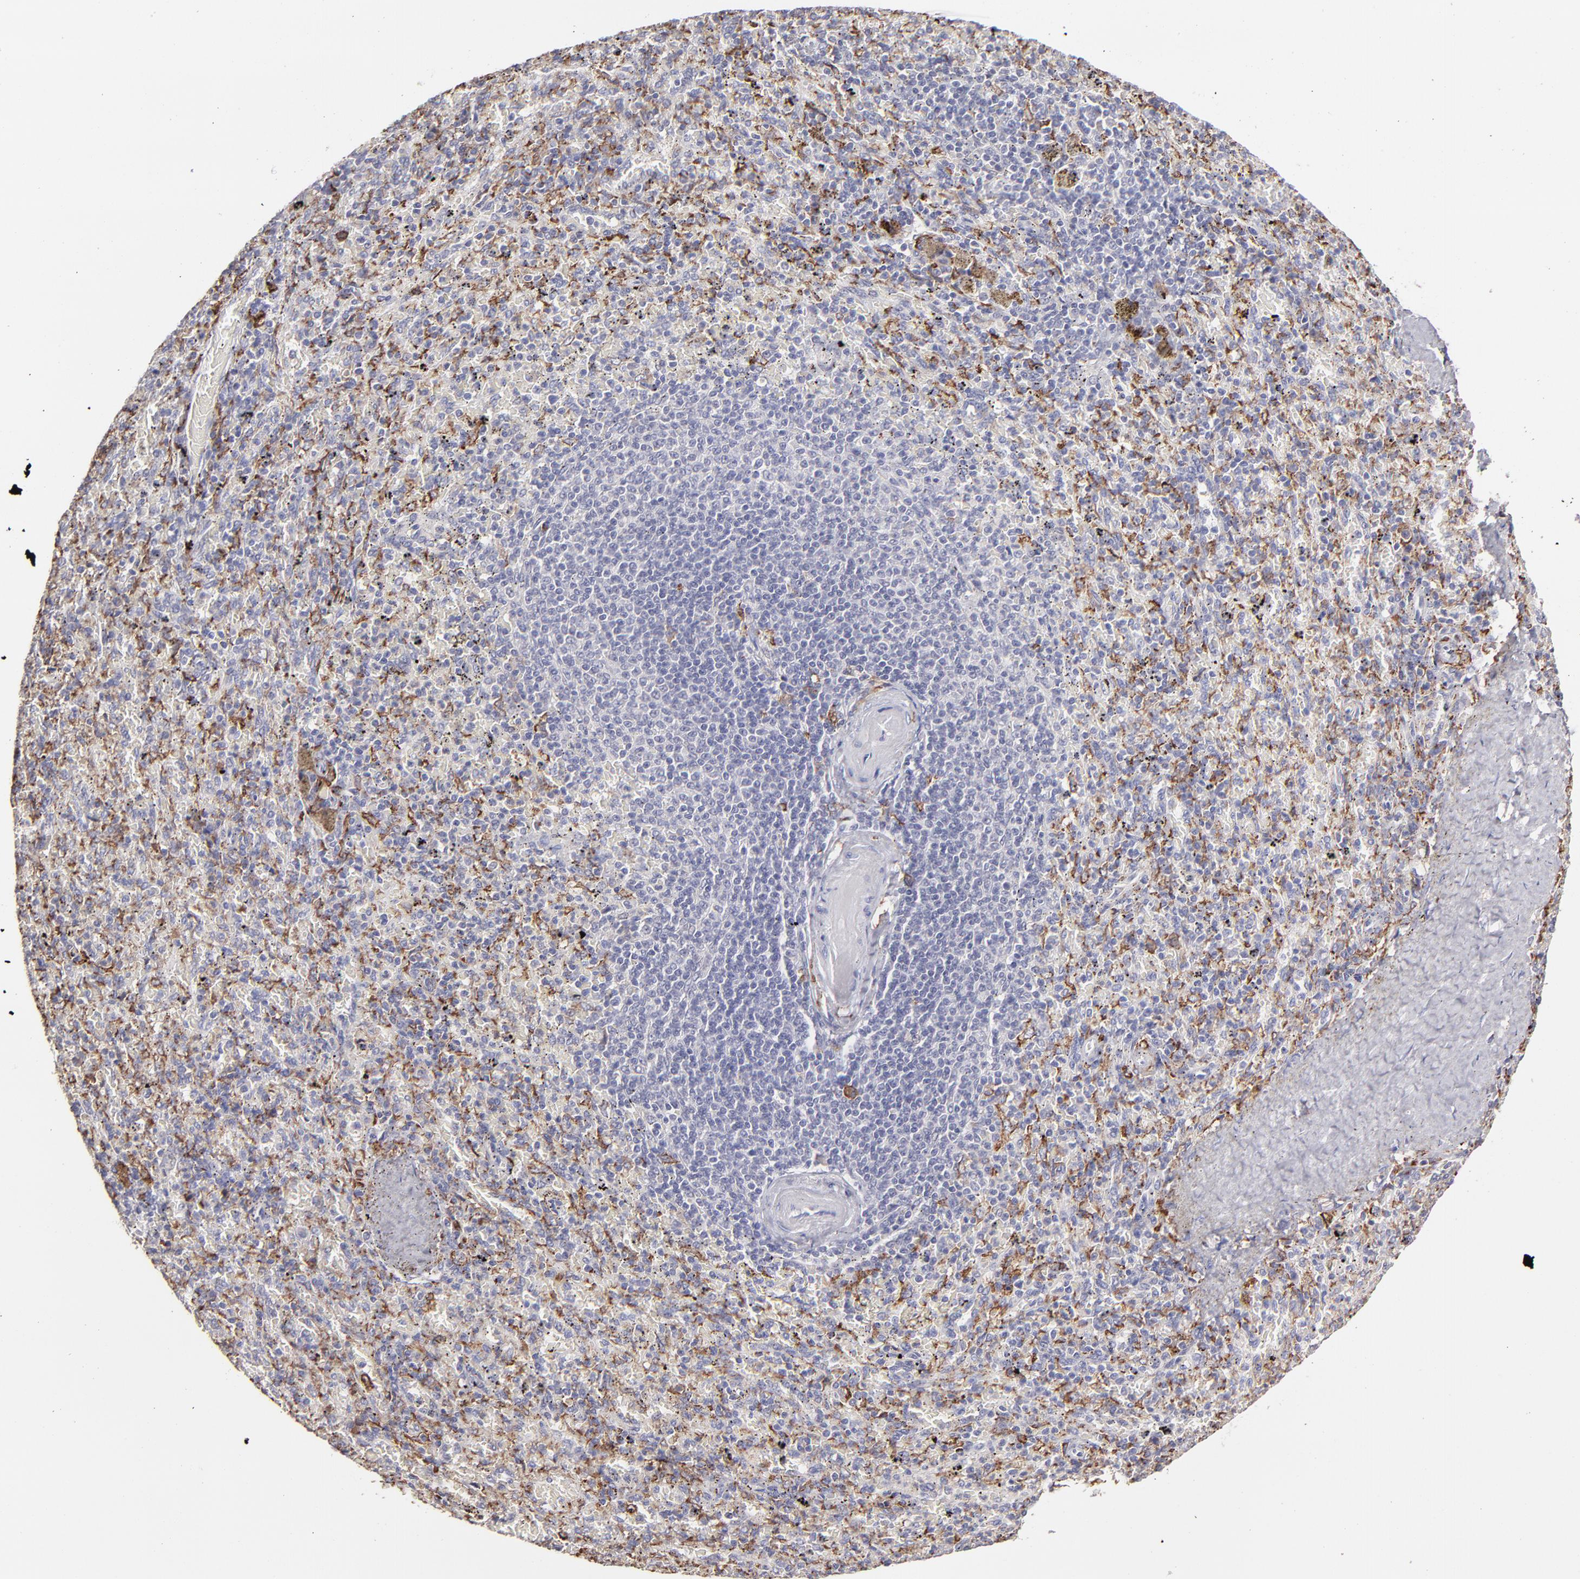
{"staining": {"intensity": "strong", "quantity": "<25%", "location": "cytoplasmic/membranous"}, "tissue": "spleen", "cell_type": "Cells in red pulp", "image_type": "normal", "snomed": [{"axis": "morphology", "description": "Normal tissue, NOS"}, {"axis": "topography", "description": "Spleen"}], "caption": "About <25% of cells in red pulp in unremarkable human spleen show strong cytoplasmic/membranous protein positivity as visualized by brown immunohistochemical staining.", "gene": "GLDC", "patient": {"sex": "female", "age": 43}}